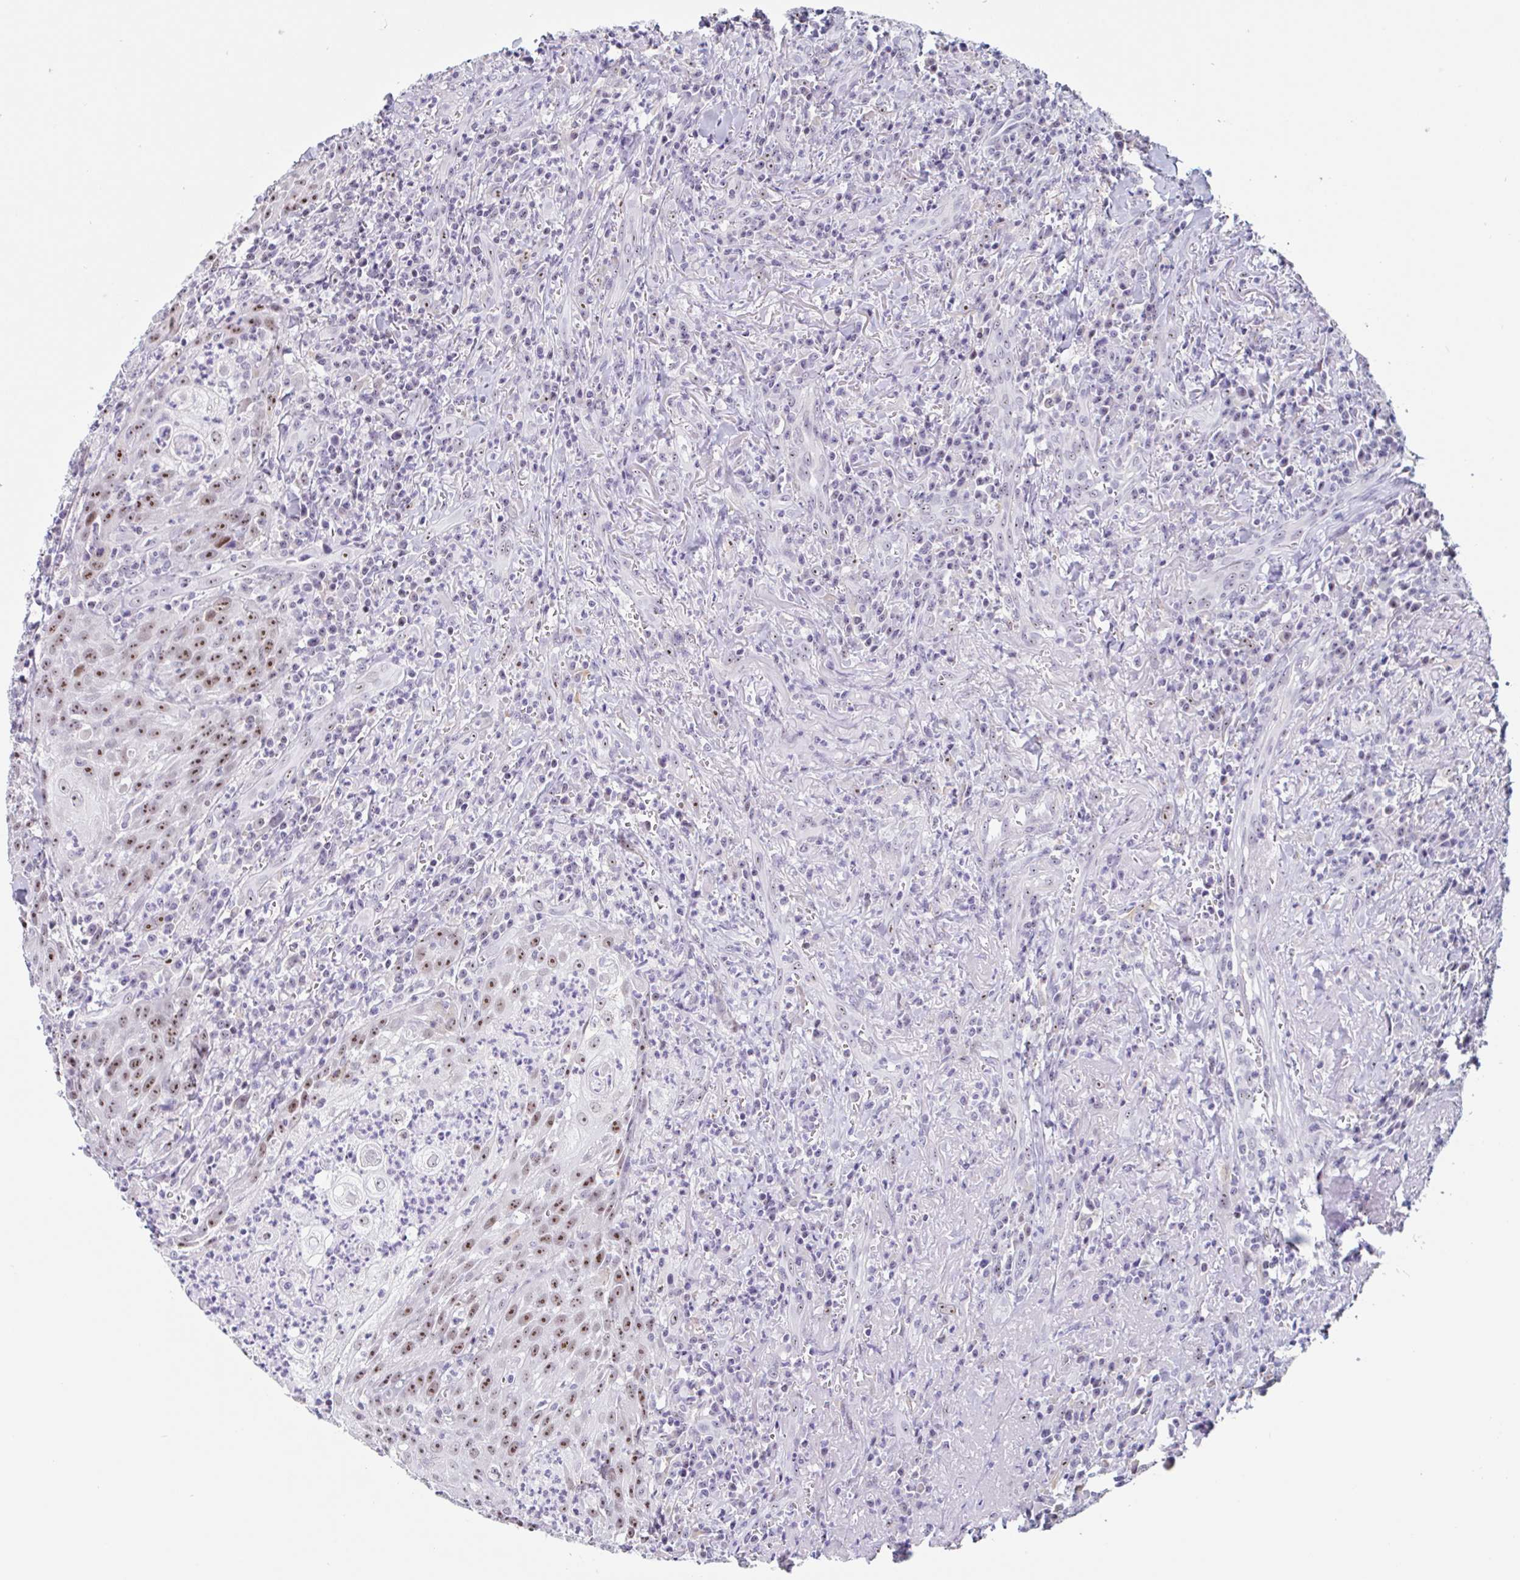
{"staining": {"intensity": "moderate", "quantity": ">75%", "location": "nuclear"}, "tissue": "head and neck cancer", "cell_type": "Tumor cells", "image_type": "cancer", "snomed": [{"axis": "morphology", "description": "Normal tissue, NOS"}, {"axis": "morphology", "description": "Squamous cell carcinoma, NOS"}, {"axis": "topography", "description": "Oral tissue"}, {"axis": "topography", "description": "Head-Neck"}], "caption": "This histopathology image shows head and neck cancer (squamous cell carcinoma) stained with immunohistochemistry (IHC) to label a protein in brown. The nuclear of tumor cells show moderate positivity for the protein. Nuclei are counter-stained blue.", "gene": "LENG9", "patient": {"sex": "female", "age": 70}}